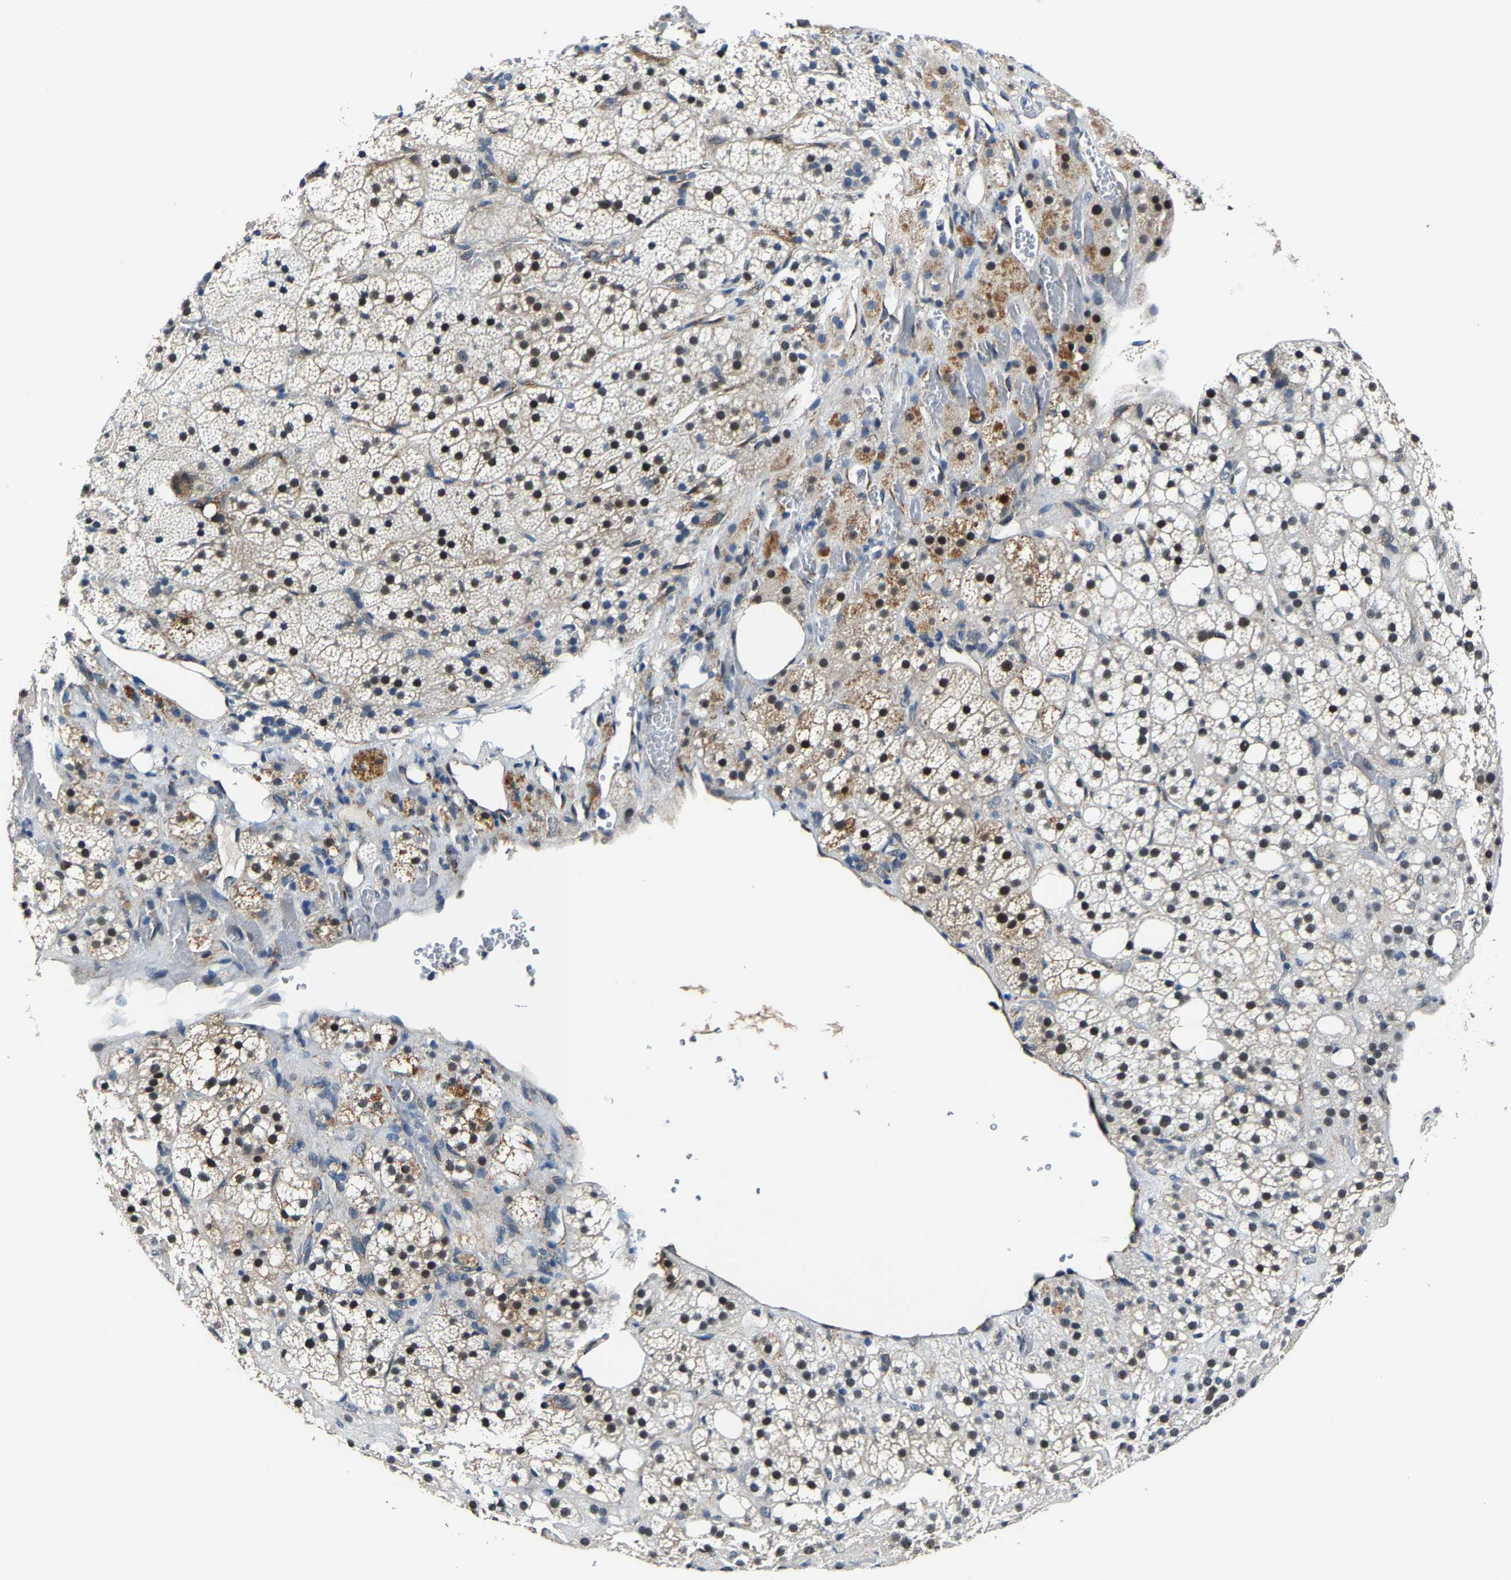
{"staining": {"intensity": "moderate", "quantity": "25%-75%", "location": "cytoplasmic/membranous,nuclear"}, "tissue": "adrenal gland", "cell_type": "Glandular cells", "image_type": "normal", "snomed": [{"axis": "morphology", "description": "Normal tissue, NOS"}, {"axis": "topography", "description": "Adrenal gland"}], "caption": "Protein staining by immunohistochemistry shows moderate cytoplasmic/membranous,nuclear expression in about 25%-75% of glandular cells in unremarkable adrenal gland. (brown staining indicates protein expression, while blue staining denotes nuclei).", "gene": "METTL1", "patient": {"sex": "female", "age": 59}}